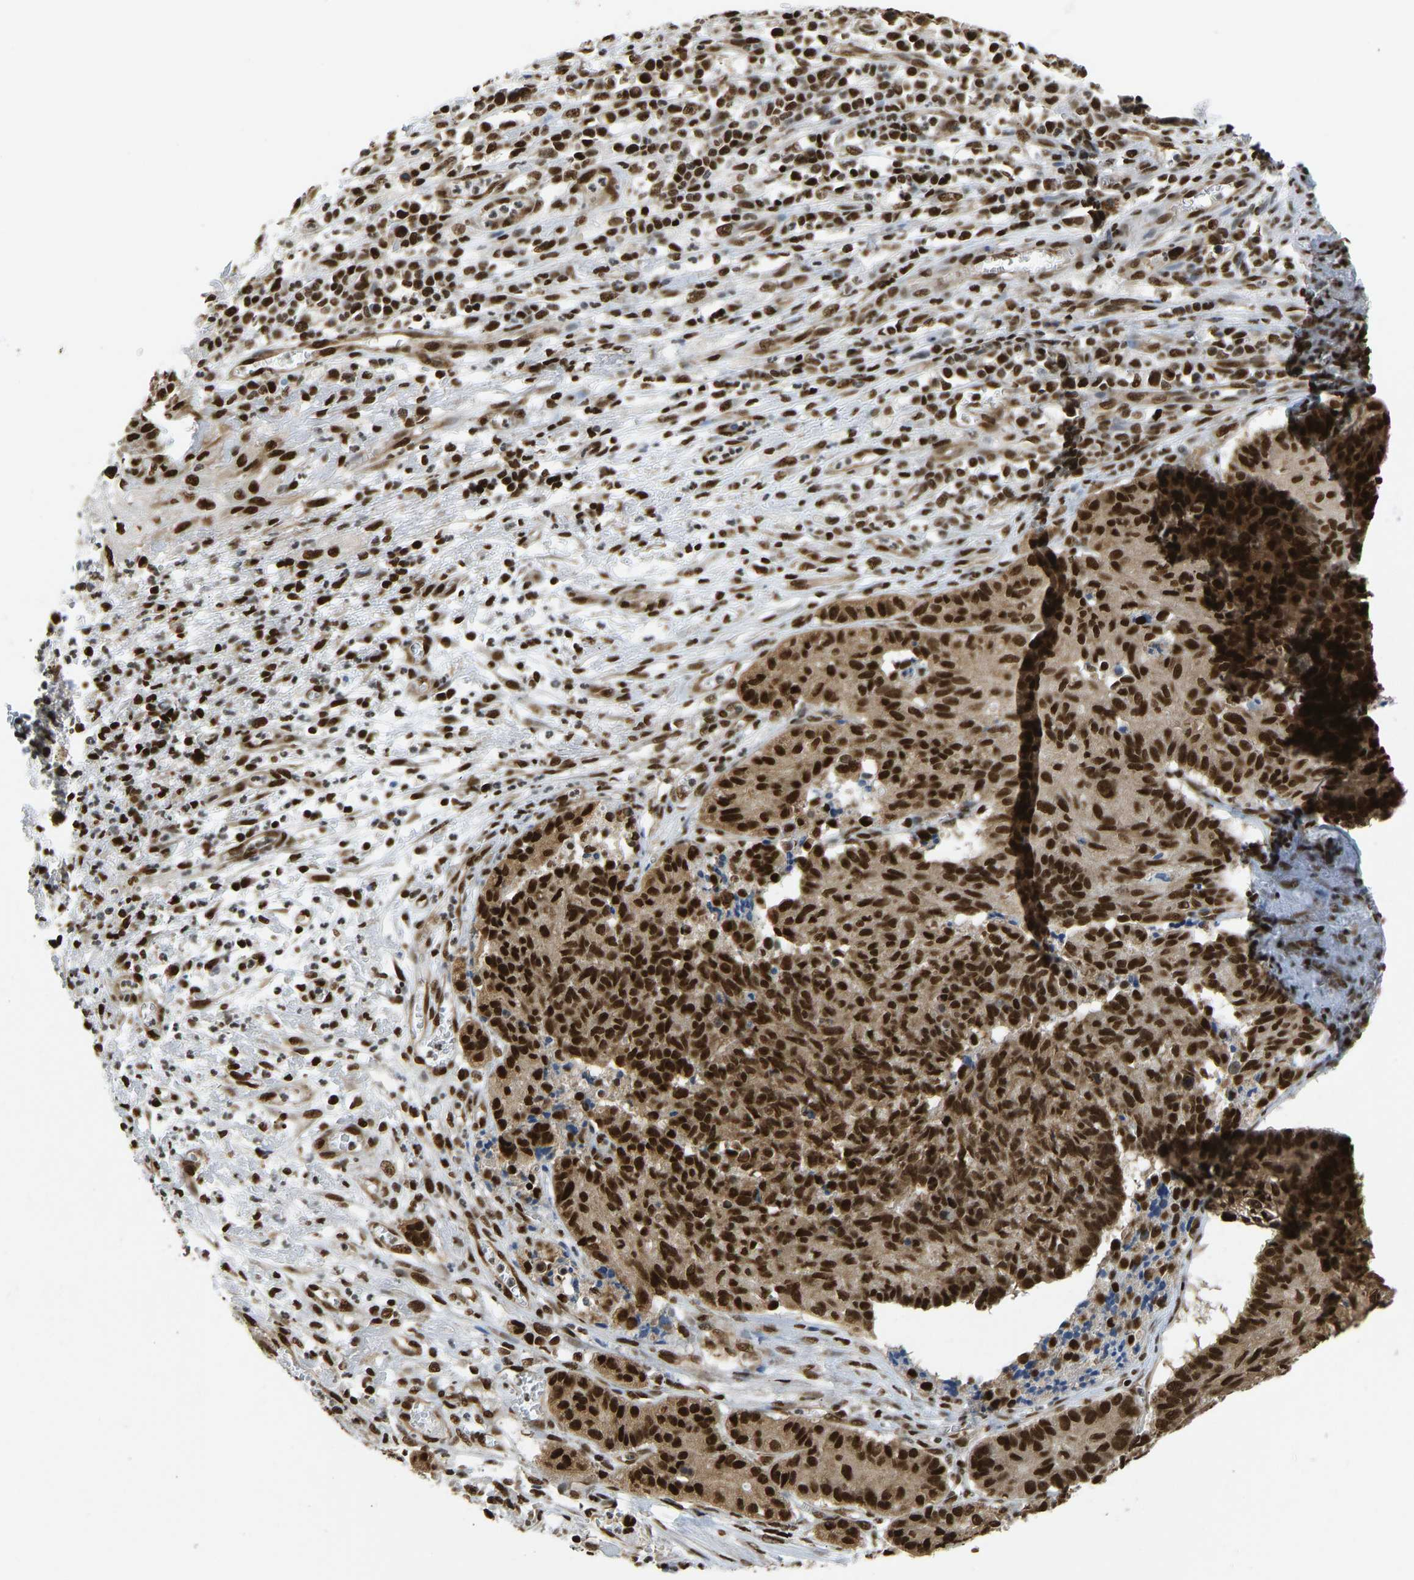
{"staining": {"intensity": "strong", "quantity": ">75%", "location": "cytoplasmic/membranous,nuclear"}, "tissue": "cervical cancer", "cell_type": "Tumor cells", "image_type": "cancer", "snomed": [{"axis": "morphology", "description": "Squamous cell carcinoma, NOS"}, {"axis": "topography", "description": "Cervix"}], "caption": "The micrograph reveals staining of squamous cell carcinoma (cervical), revealing strong cytoplasmic/membranous and nuclear protein staining (brown color) within tumor cells.", "gene": "ZSCAN20", "patient": {"sex": "female", "age": 35}}